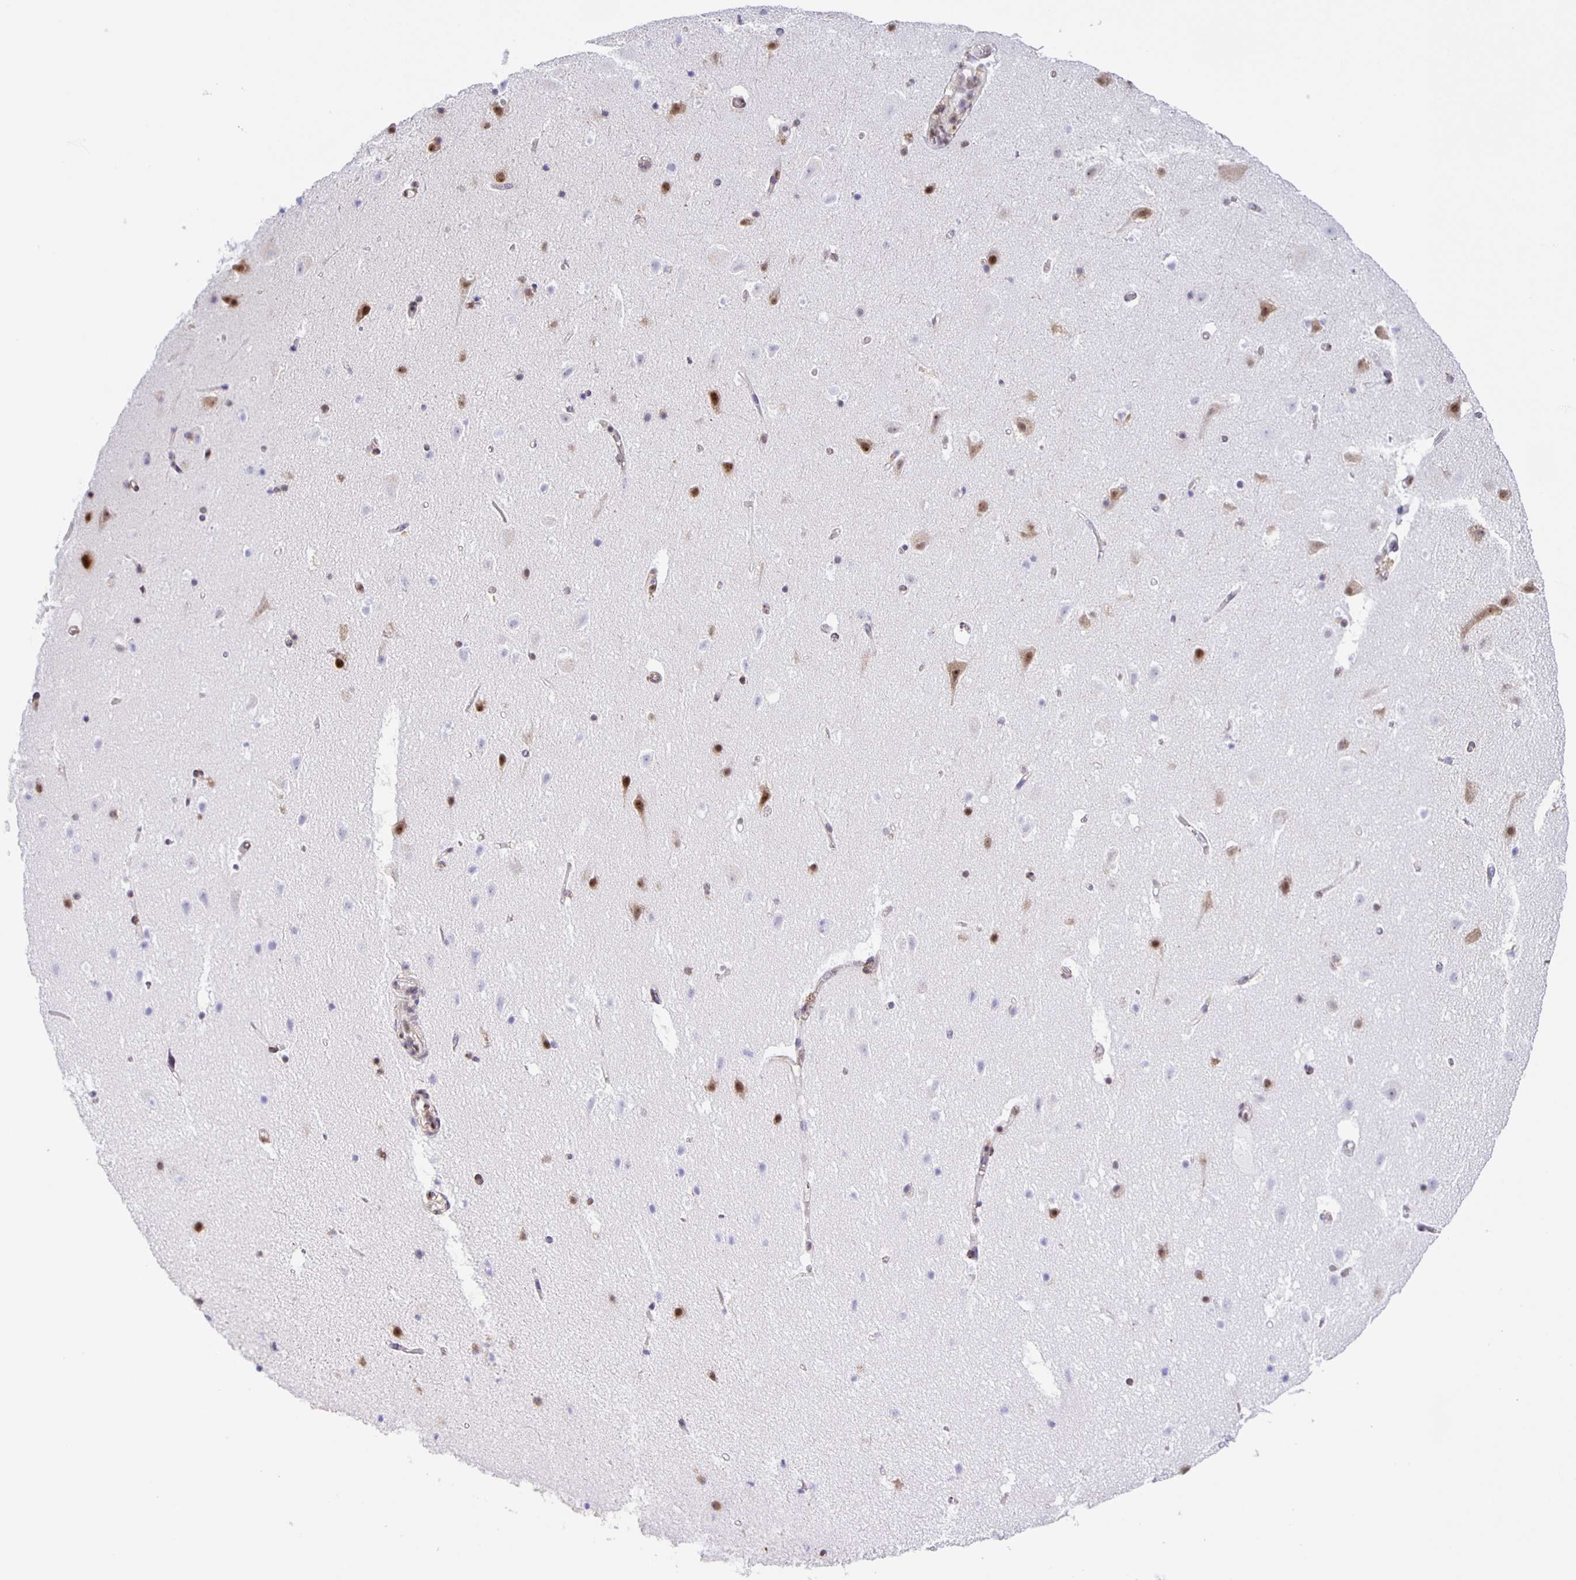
{"staining": {"intensity": "weak", "quantity": "25%-75%", "location": "nuclear"}, "tissue": "cerebral cortex", "cell_type": "Endothelial cells", "image_type": "normal", "snomed": [{"axis": "morphology", "description": "Normal tissue, NOS"}, {"axis": "topography", "description": "Cerebral cortex"}], "caption": "A photomicrograph showing weak nuclear staining in about 25%-75% of endothelial cells in normal cerebral cortex, as visualized by brown immunohistochemical staining.", "gene": "ZRANB2", "patient": {"sex": "female", "age": 42}}